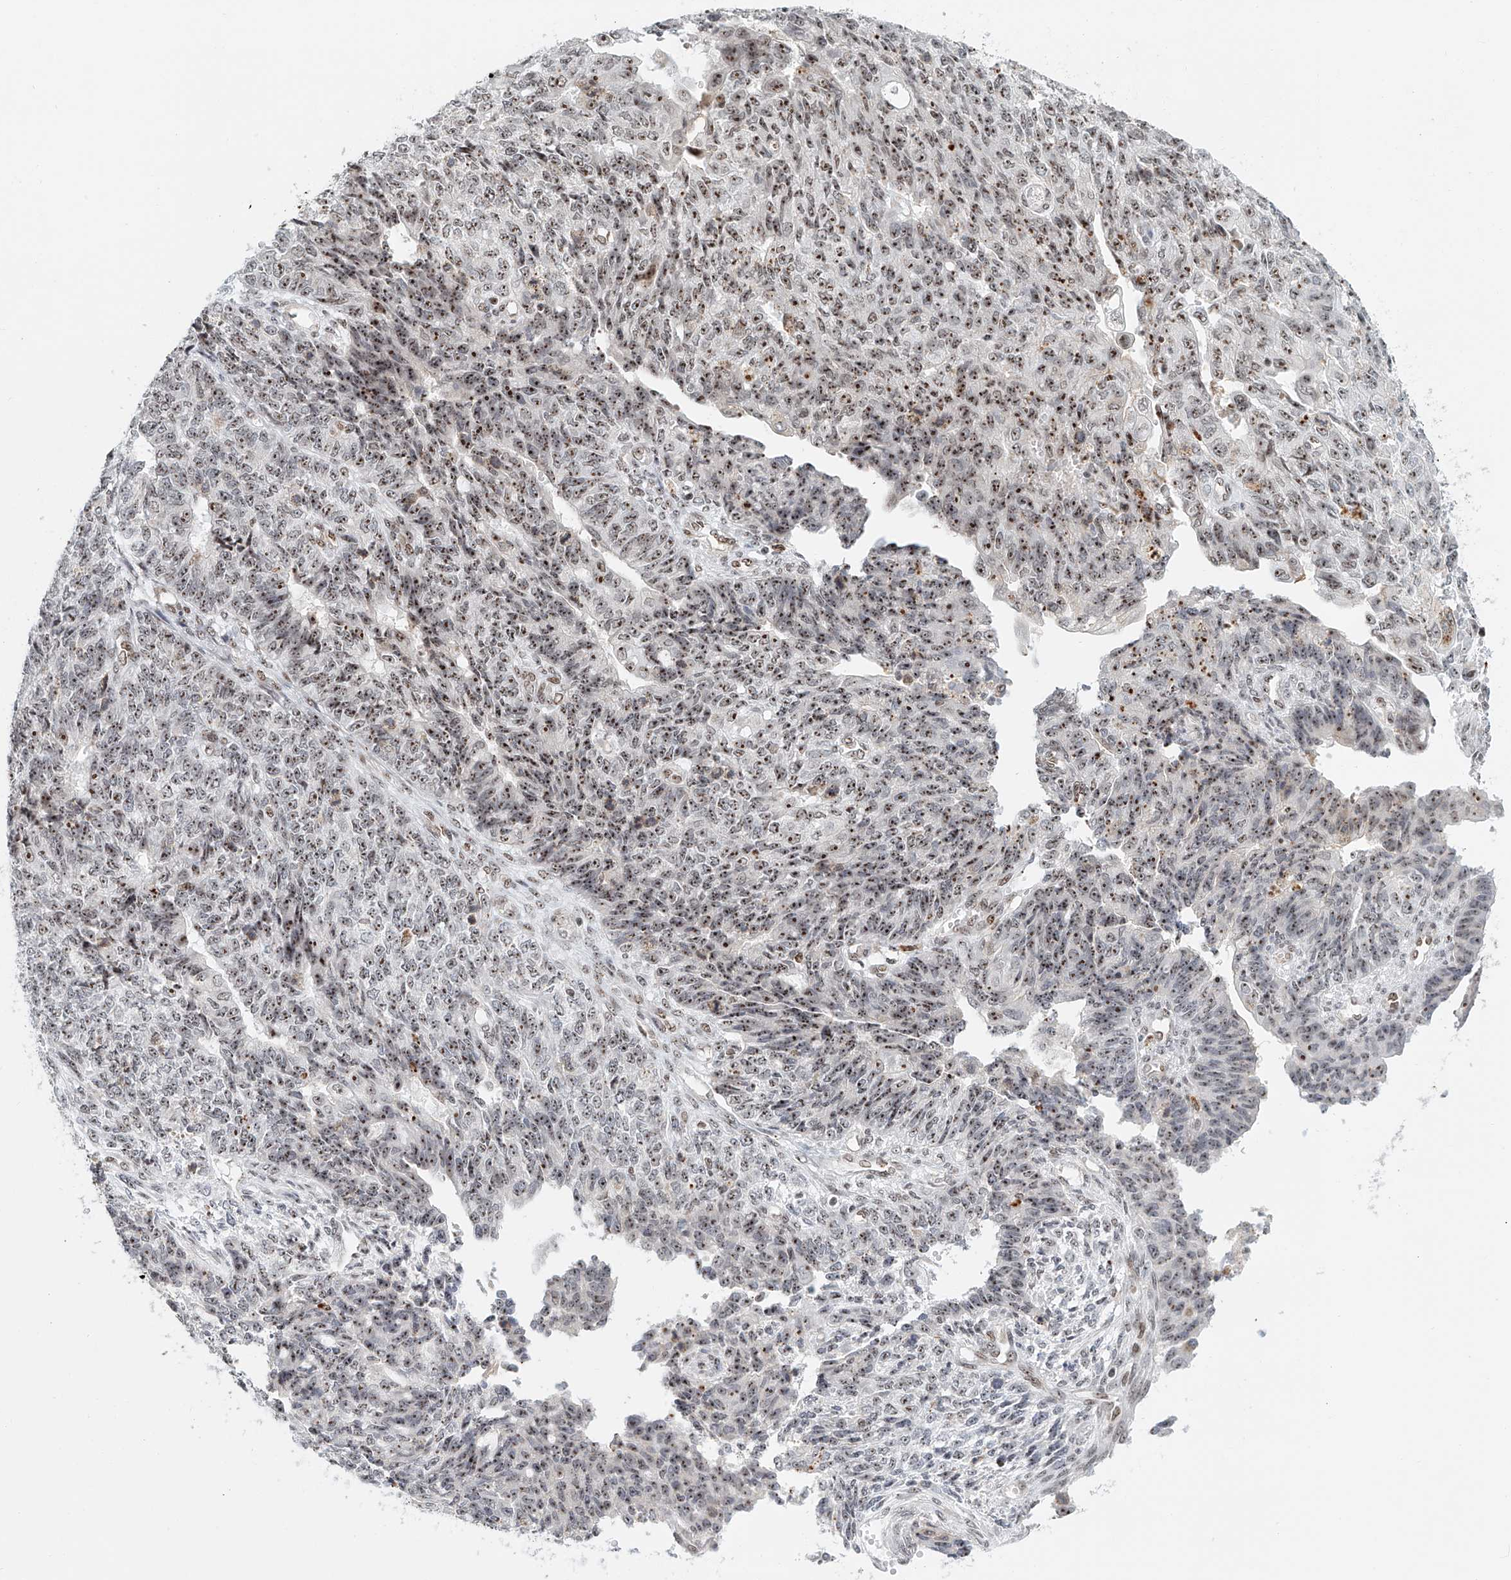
{"staining": {"intensity": "moderate", "quantity": ">75%", "location": "nuclear"}, "tissue": "endometrial cancer", "cell_type": "Tumor cells", "image_type": "cancer", "snomed": [{"axis": "morphology", "description": "Adenocarcinoma, NOS"}, {"axis": "topography", "description": "Endometrium"}], "caption": "High-magnification brightfield microscopy of endometrial cancer stained with DAB (3,3'-diaminobenzidine) (brown) and counterstained with hematoxylin (blue). tumor cells exhibit moderate nuclear expression is identified in about>75% of cells.", "gene": "PRUNE2", "patient": {"sex": "female", "age": 32}}